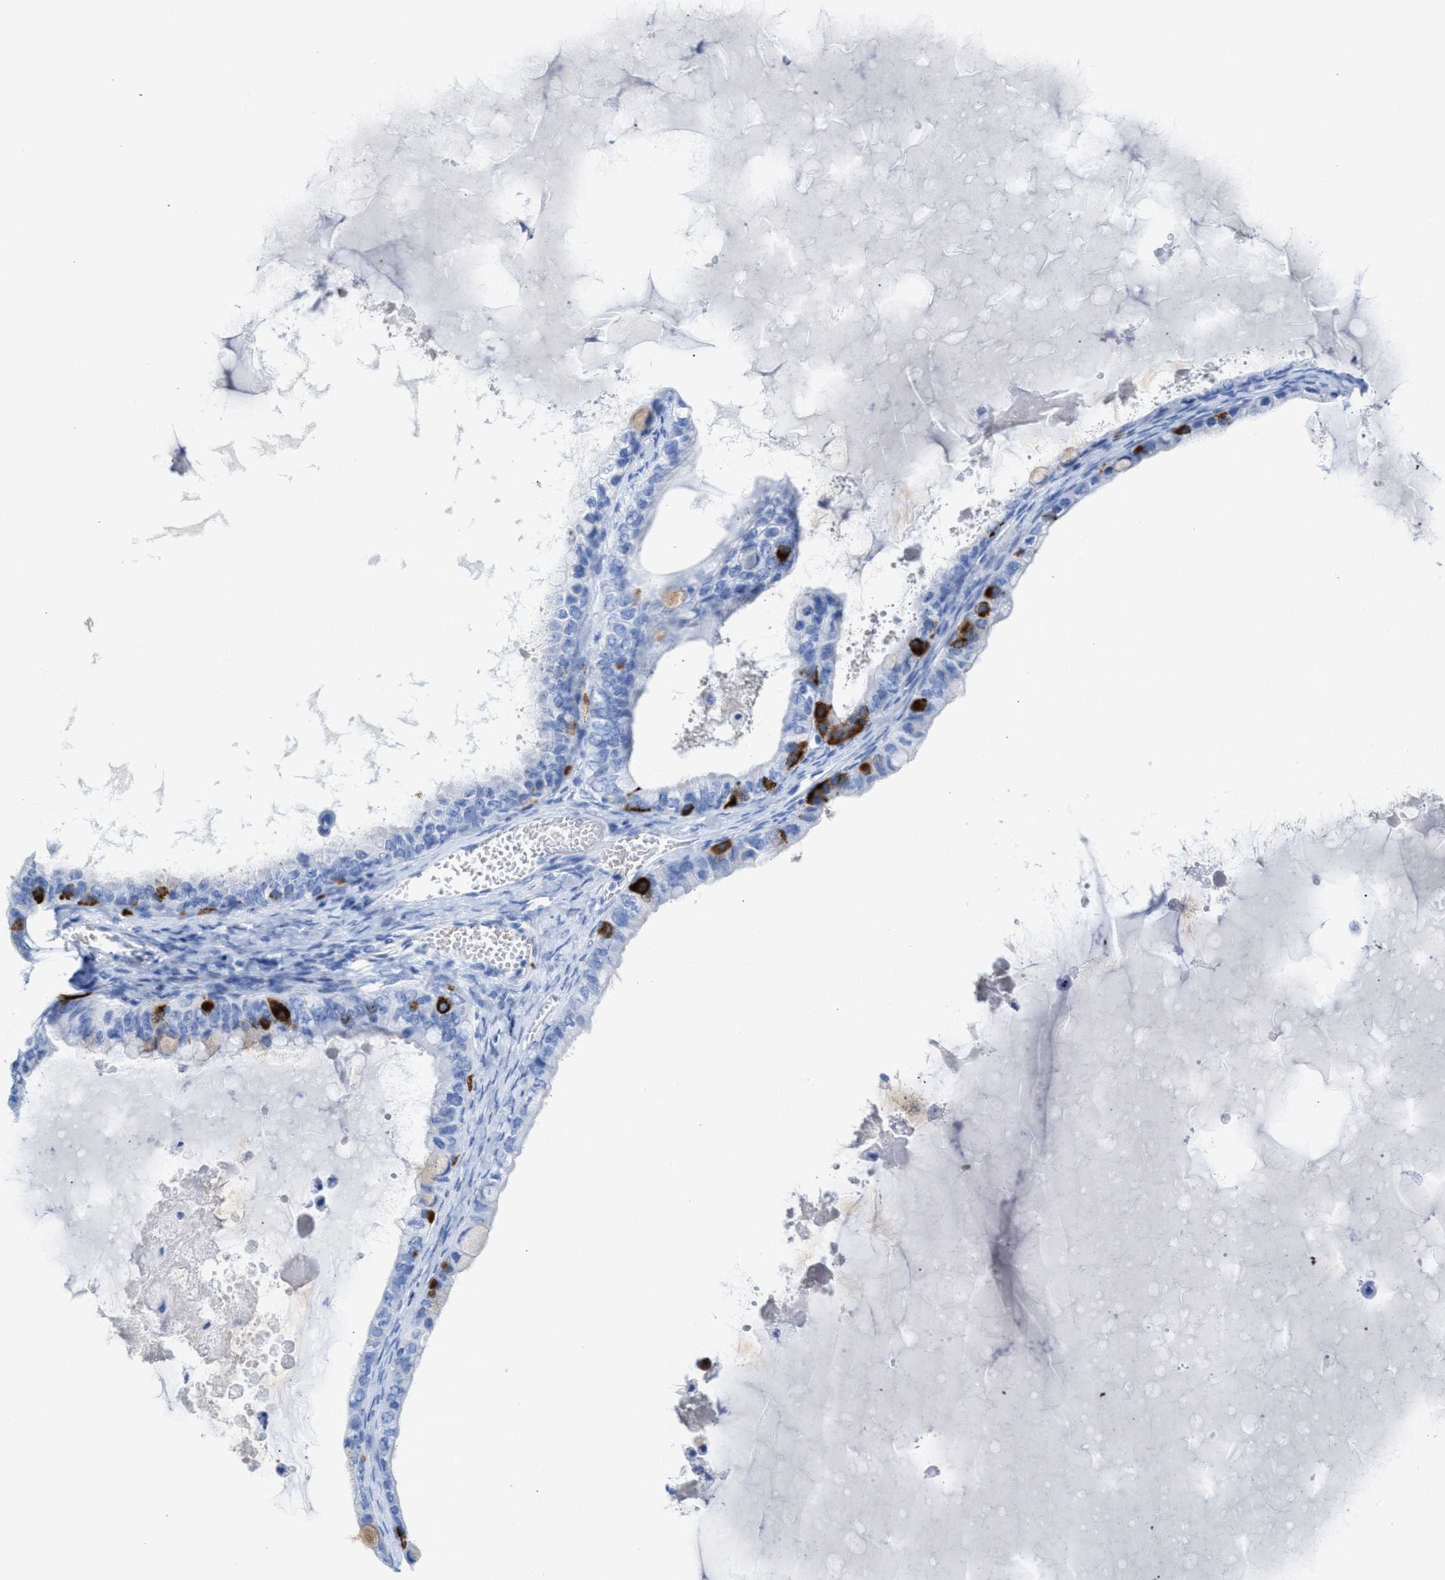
{"staining": {"intensity": "strong", "quantity": "<25%", "location": "cytoplasmic/membranous"}, "tissue": "ovarian cancer", "cell_type": "Tumor cells", "image_type": "cancer", "snomed": [{"axis": "morphology", "description": "Cystadenocarcinoma, mucinous, NOS"}, {"axis": "topography", "description": "Ovary"}], "caption": "Human mucinous cystadenocarcinoma (ovarian) stained with a brown dye demonstrates strong cytoplasmic/membranous positive staining in approximately <25% of tumor cells.", "gene": "ANKFN1", "patient": {"sex": "female", "age": 80}}